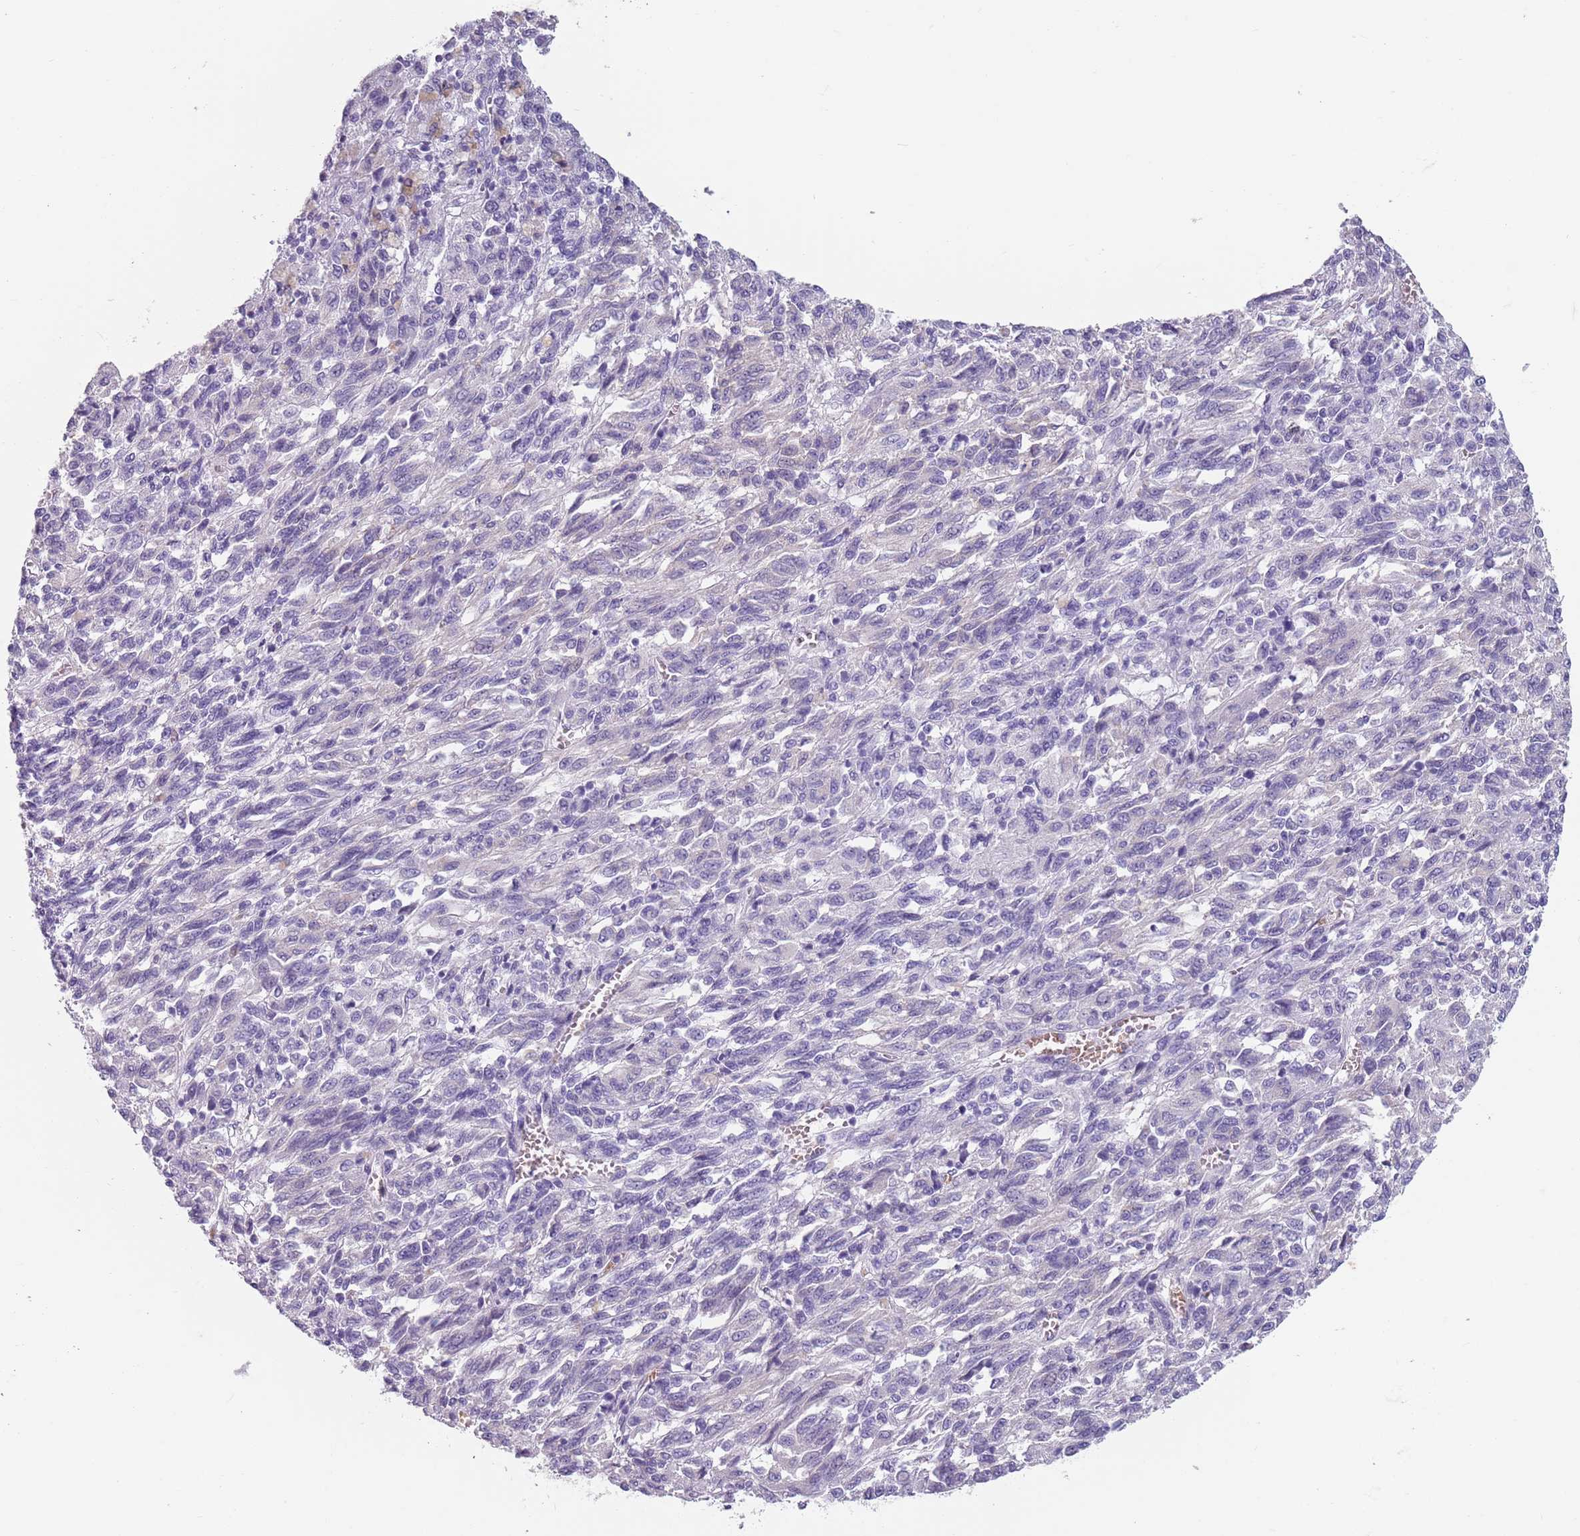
{"staining": {"intensity": "negative", "quantity": "none", "location": "none"}, "tissue": "melanoma", "cell_type": "Tumor cells", "image_type": "cancer", "snomed": [{"axis": "morphology", "description": "Malignant melanoma, Metastatic site"}, {"axis": "topography", "description": "Lung"}], "caption": "This is an IHC histopathology image of human melanoma. There is no positivity in tumor cells.", "gene": "SPESP1", "patient": {"sex": "male", "age": 64}}